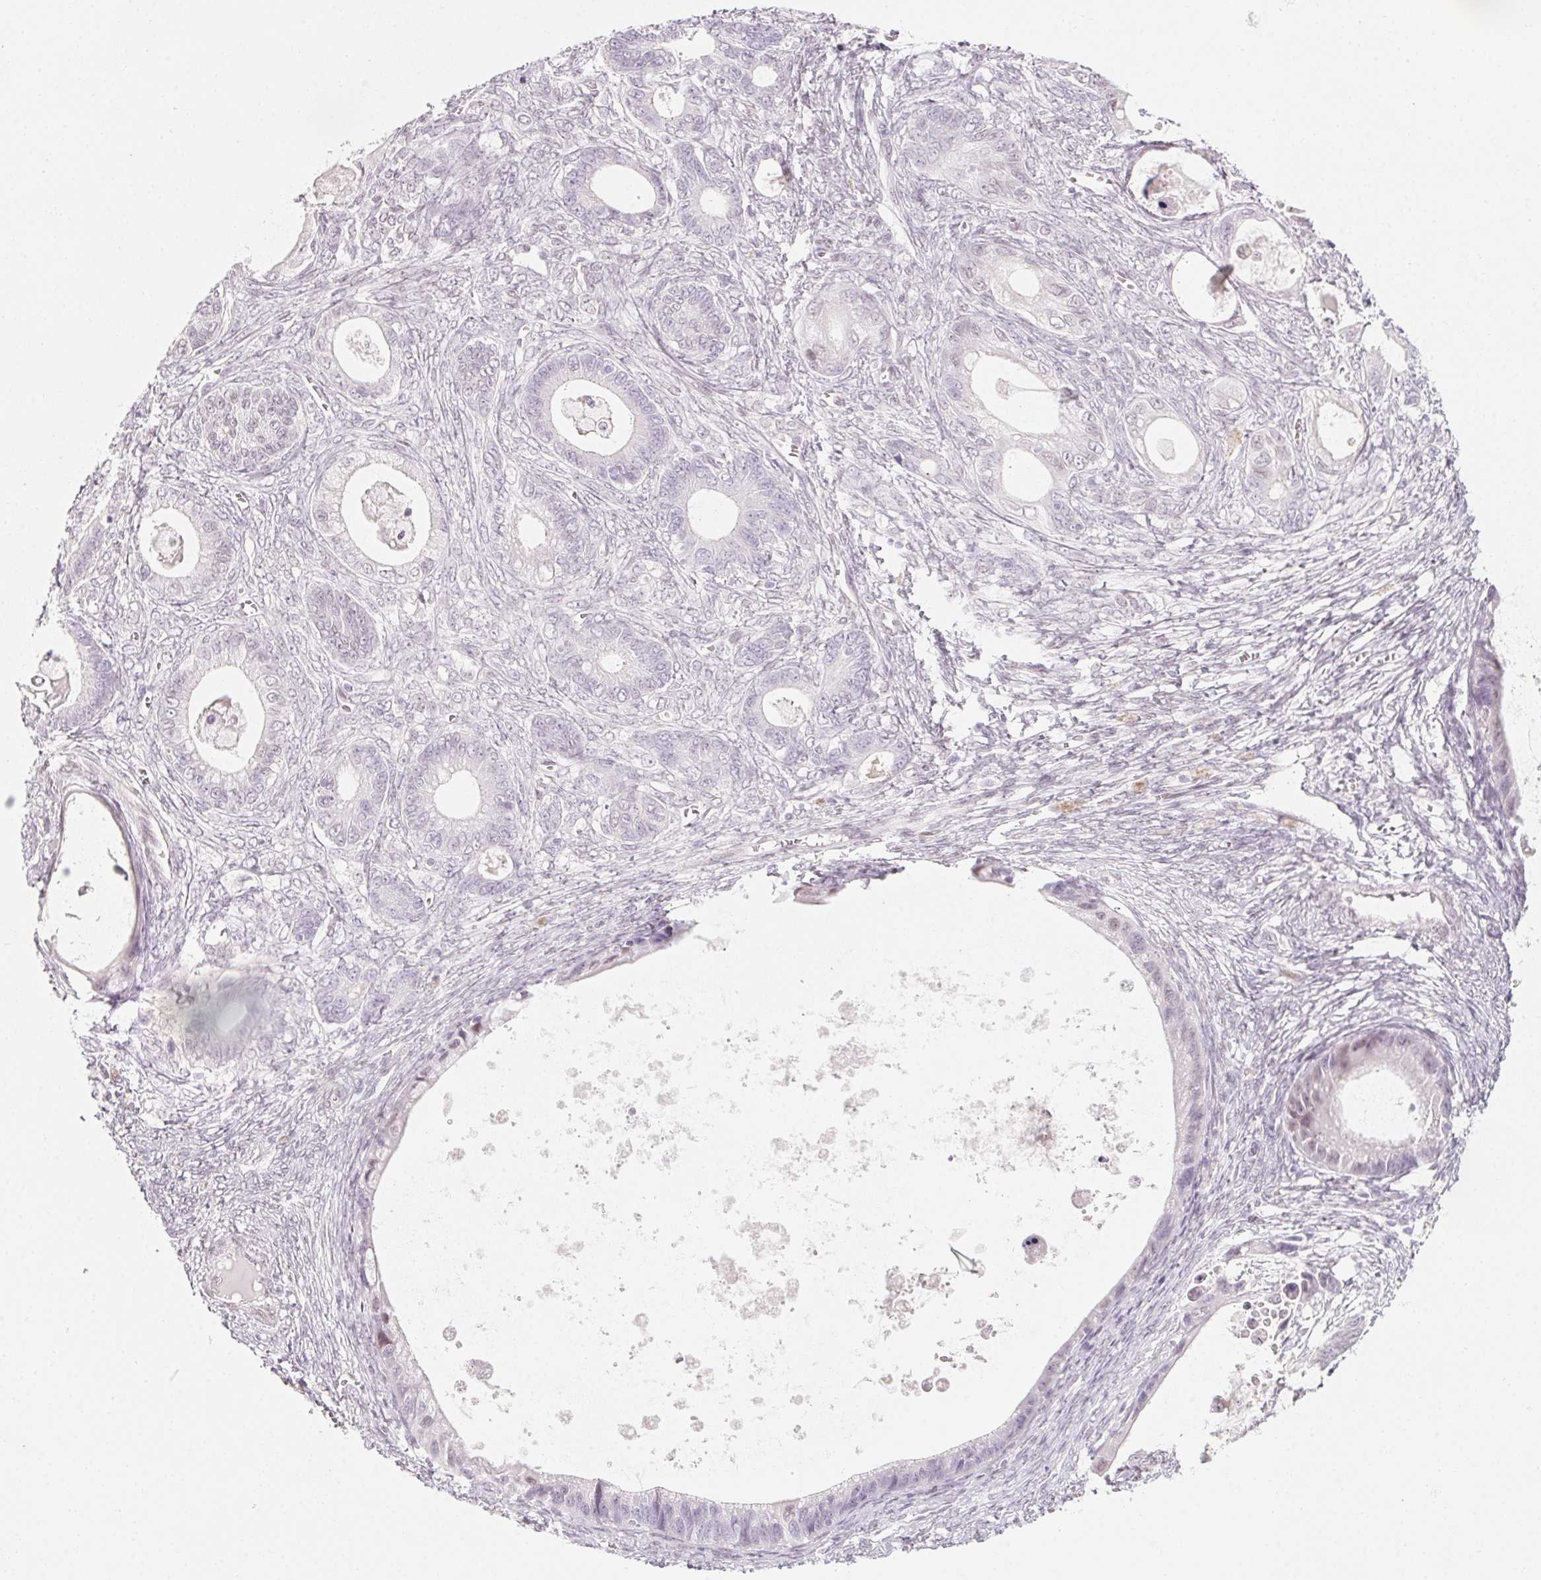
{"staining": {"intensity": "weak", "quantity": "<25%", "location": "nuclear"}, "tissue": "ovarian cancer", "cell_type": "Tumor cells", "image_type": "cancer", "snomed": [{"axis": "morphology", "description": "Cystadenocarcinoma, mucinous, NOS"}, {"axis": "topography", "description": "Ovary"}], "caption": "Micrograph shows no protein expression in tumor cells of mucinous cystadenocarcinoma (ovarian) tissue. Brightfield microscopy of immunohistochemistry stained with DAB (3,3'-diaminobenzidine) (brown) and hematoxylin (blue), captured at high magnification.", "gene": "KCNQ2", "patient": {"sex": "female", "age": 64}}